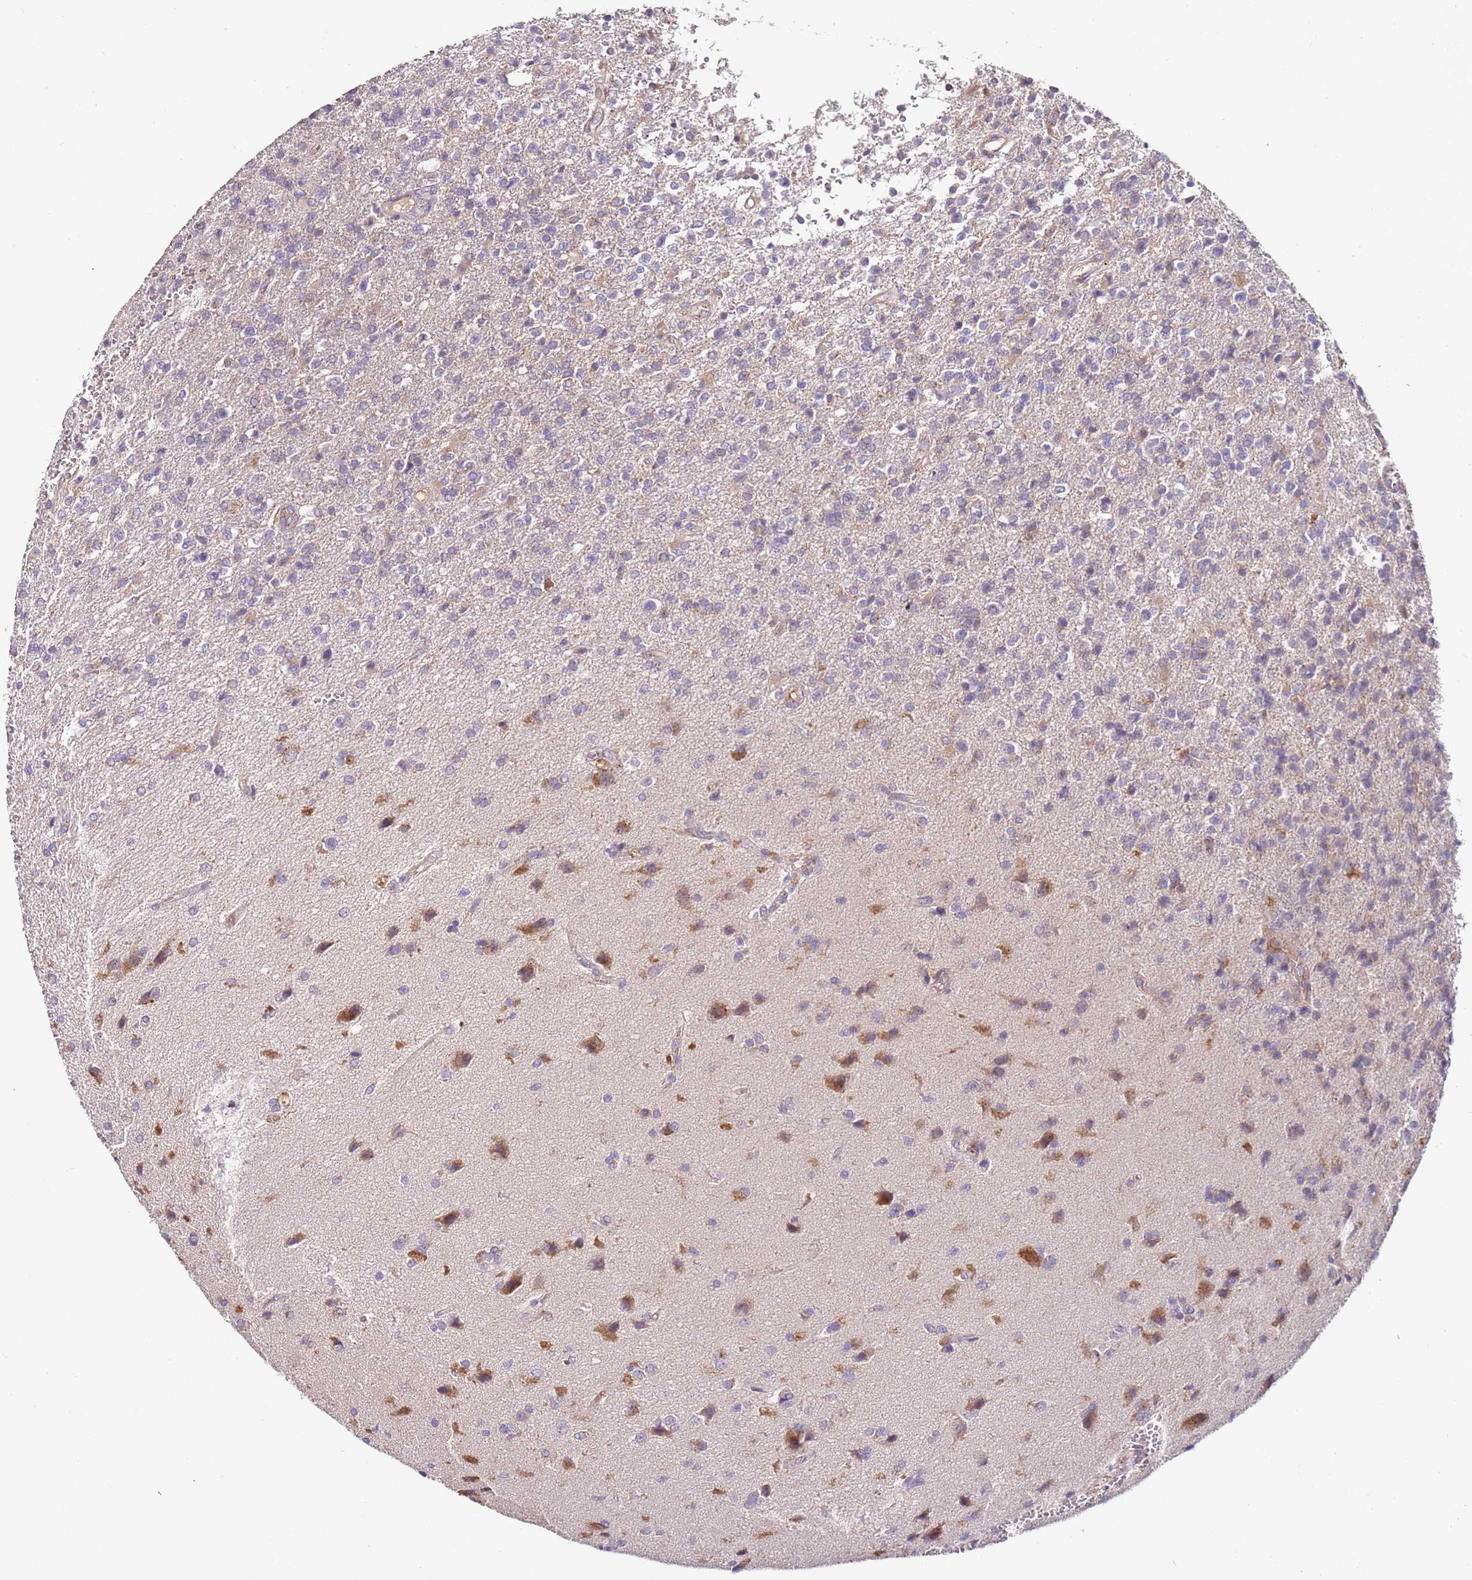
{"staining": {"intensity": "negative", "quantity": "none", "location": "none"}, "tissue": "glioma", "cell_type": "Tumor cells", "image_type": "cancer", "snomed": [{"axis": "morphology", "description": "Glioma, malignant, High grade"}, {"axis": "topography", "description": "Brain"}], "caption": "Protein analysis of glioma reveals no significant positivity in tumor cells. (DAB IHC, high magnification).", "gene": "FAM20A", "patient": {"sex": "male", "age": 56}}